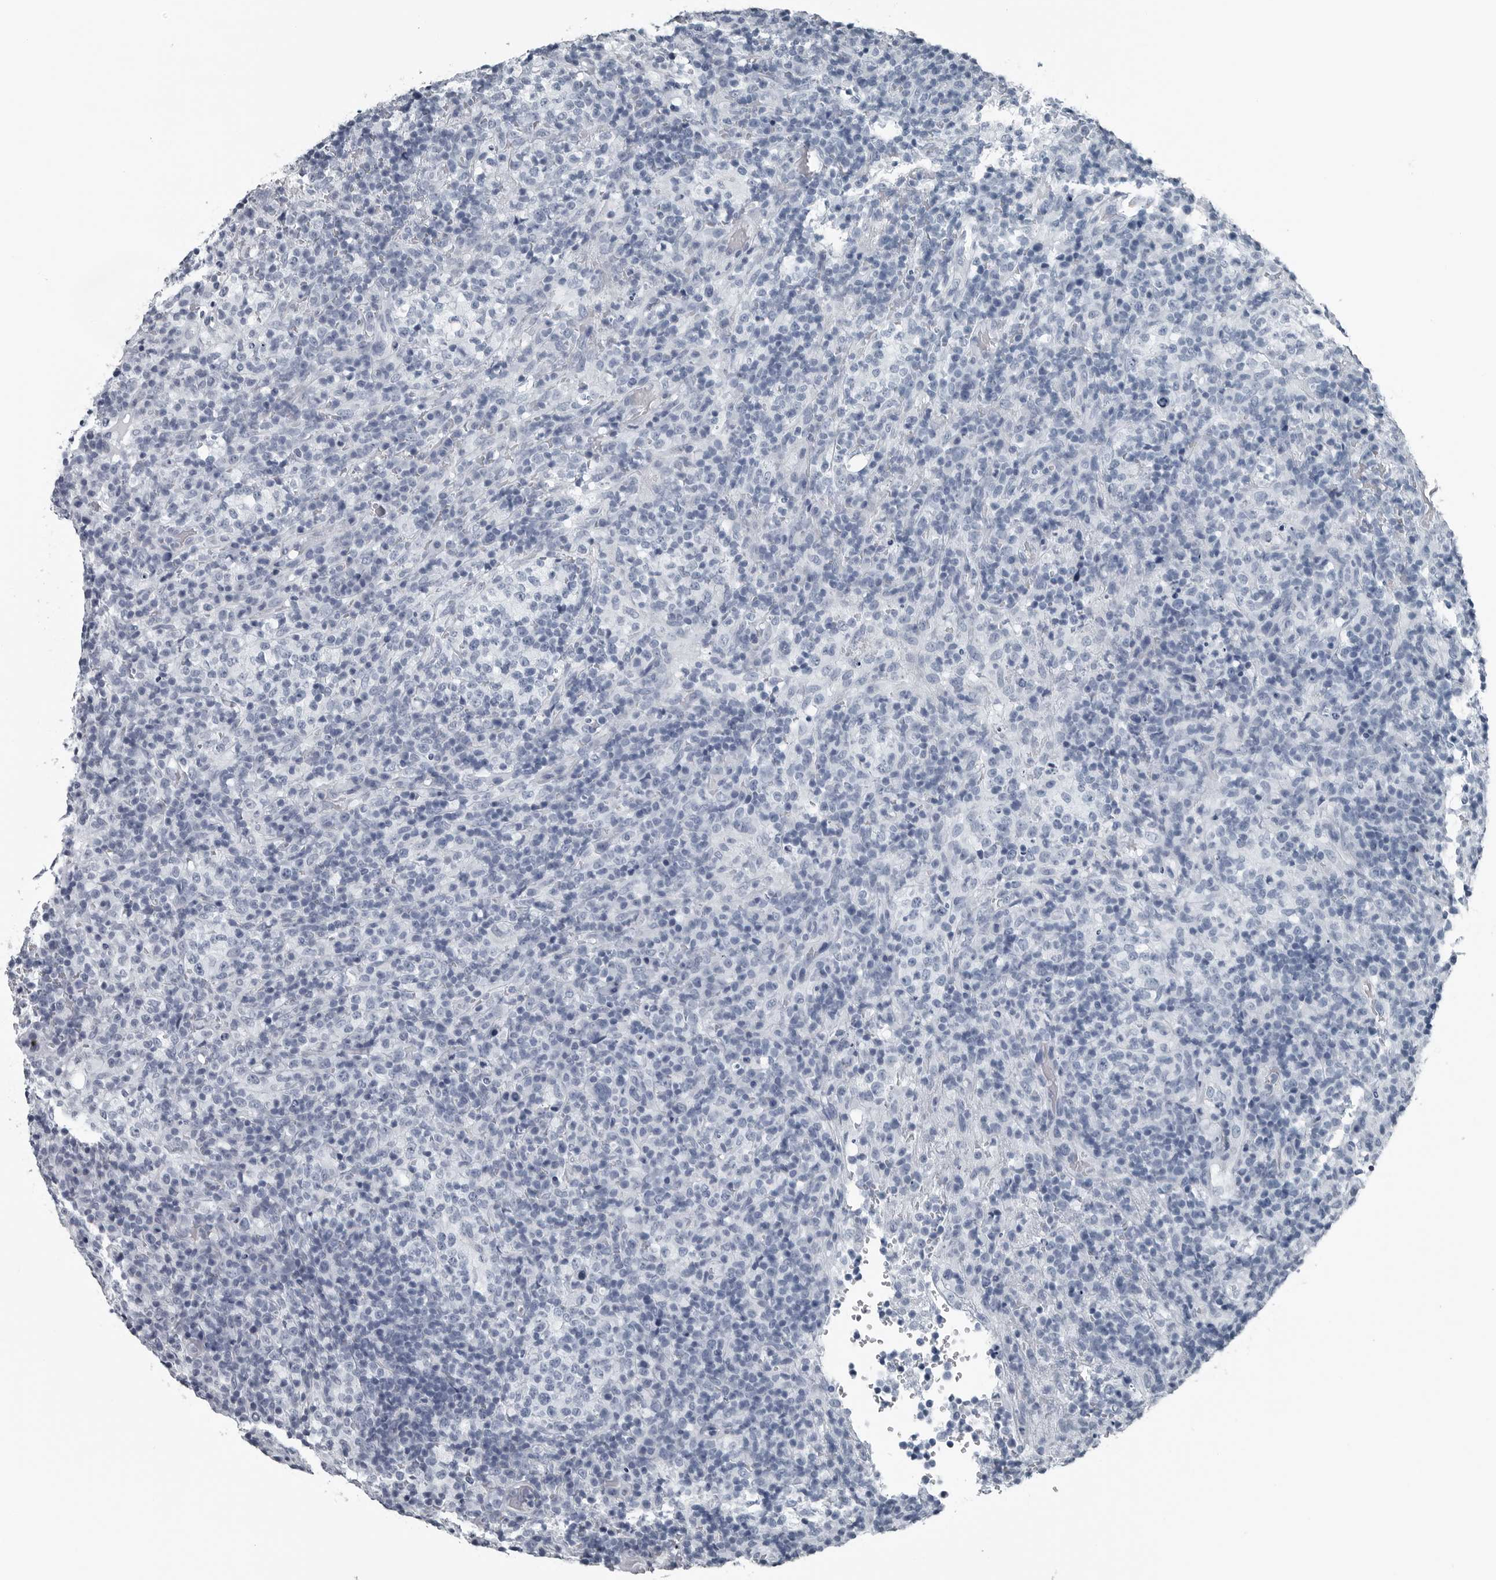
{"staining": {"intensity": "negative", "quantity": "none", "location": "none"}, "tissue": "lymphoma", "cell_type": "Tumor cells", "image_type": "cancer", "snomed": [{"axis": "morphology", "description": "Malignant lymphoma, non-Hodgkin's type, High grade"}, {"axis": "topography", "description": "Lymph node"}], "caption": "The immunohistochemistry photomicrograph has no significant expression in tumor cells of high-grade malignant lymphoma, non-Hodgkin's type tissue.", "gene": "SPINK1", "patient": {"sex": "female", "age": 76}}